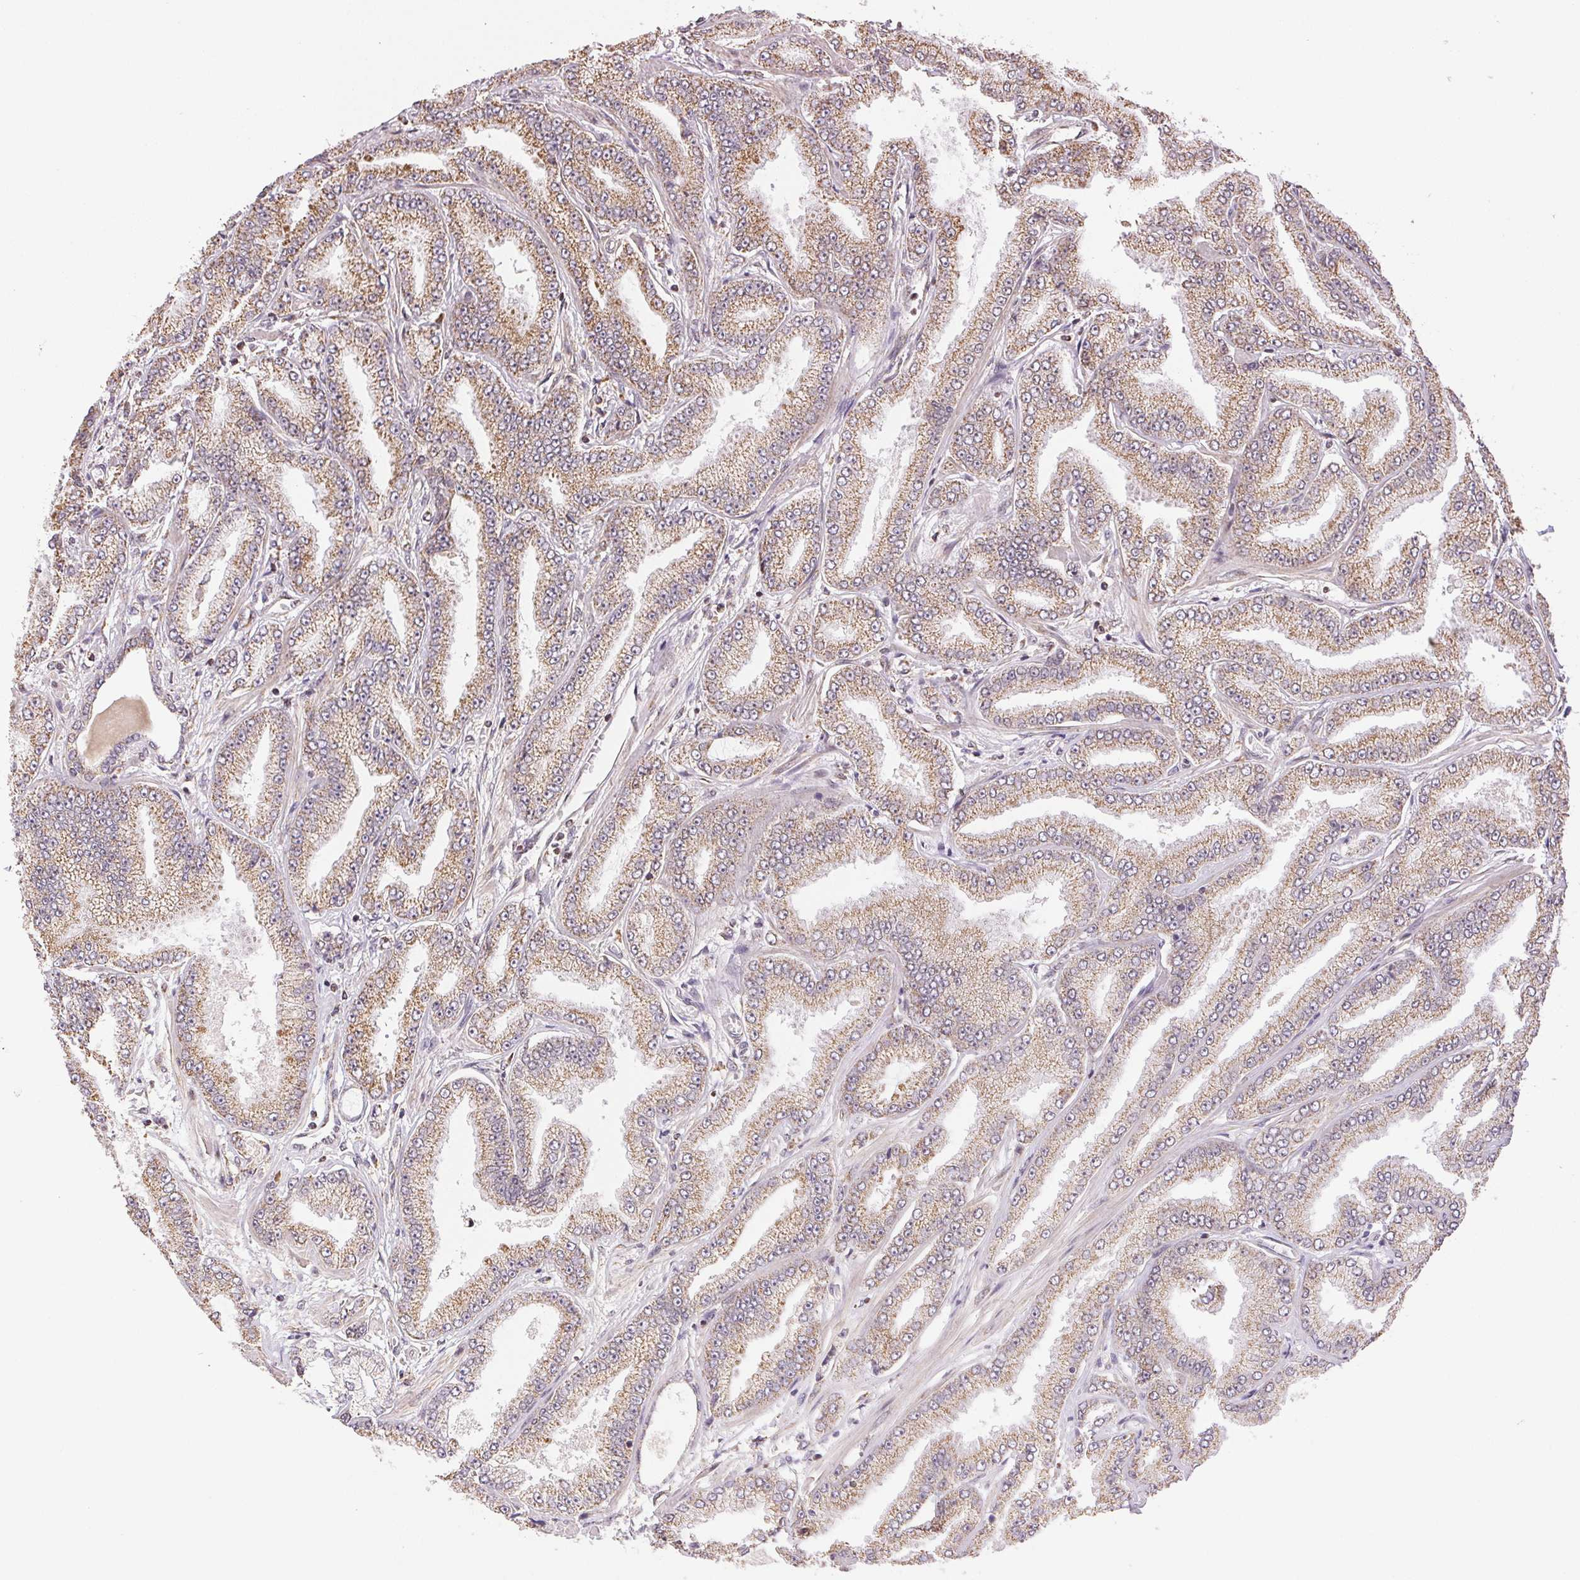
{"staining": {"intensity": "weak", "quantity": ">75%", "location": "cytoplasmic/membranous"}, "tissue": "prostate cancer", "cell_type": "Tumor cells", "image_type": "cancer", "snomed": [{"axis": "morphology", "description": "Adenocarcinoma, Low grade"}, {"axis": "topography", "description": "Prostate"}], "caption": "About >75% of tumor cells in human prostate cancer (low-grade adenocarcinoma) show weak cytoplasmic/membranous protein staining as visualized by brown immunohistochemical staining.", "gene": "PIWIL4", "patient": {"sex": "male", "age": 55}}